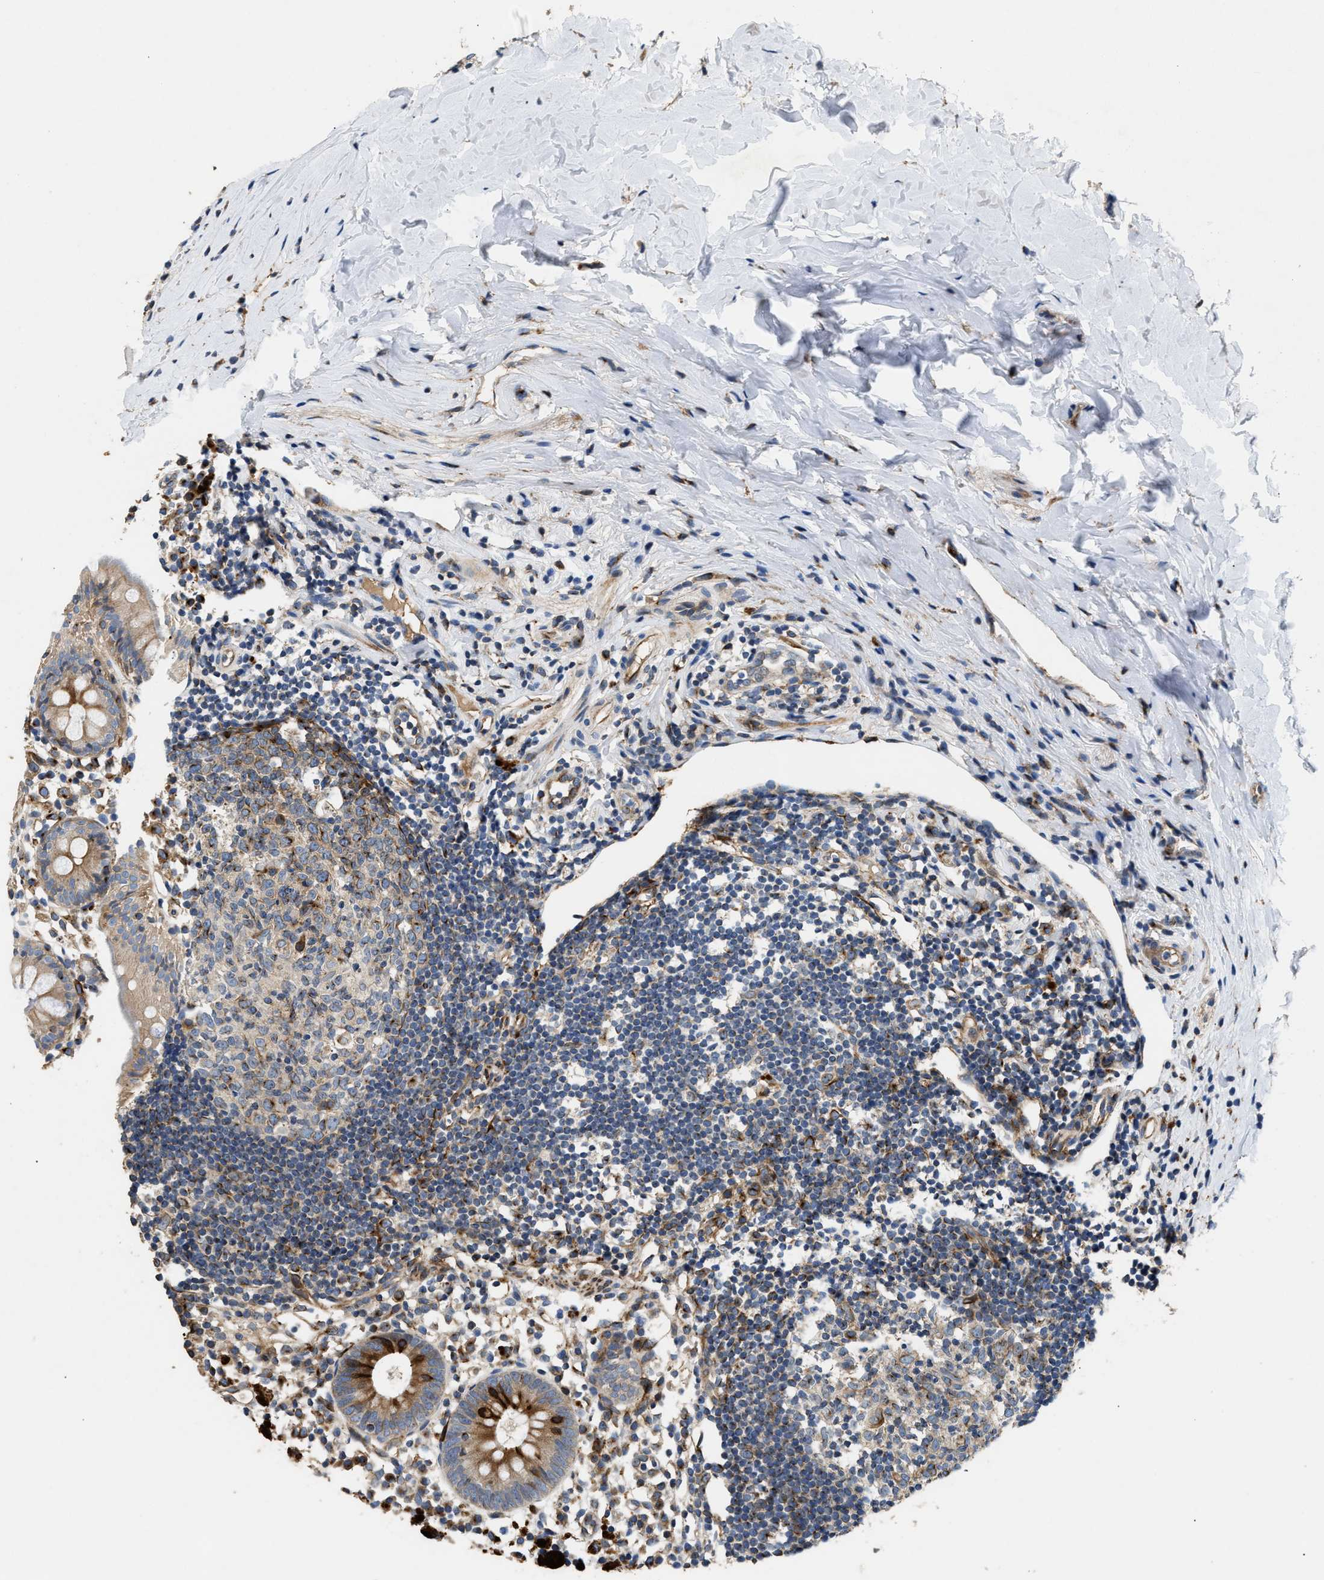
{"staining": {"intensity": "moderate", "quantity": "<25%", "location": "cytoplasmic/membranous"}, "tissue": "appendix", "cell_type": "Glandular cells", "image_type": "normal", "snomed": [{"axis": "morphology", "description": "Normal tissue, NOS"}, {"axis": "topography", "description": "Appendix"}], "caption": "Immunohistochemical staining of benign human appendix shows low levels of moderate cytoplasmic/membranous positivity in approximately <25% of glandular cells. (Brightfield microscopy of DAB IHC at high magnification).", "gene": "IL17RC", "patient": {"sex": "female", "age": 20}}